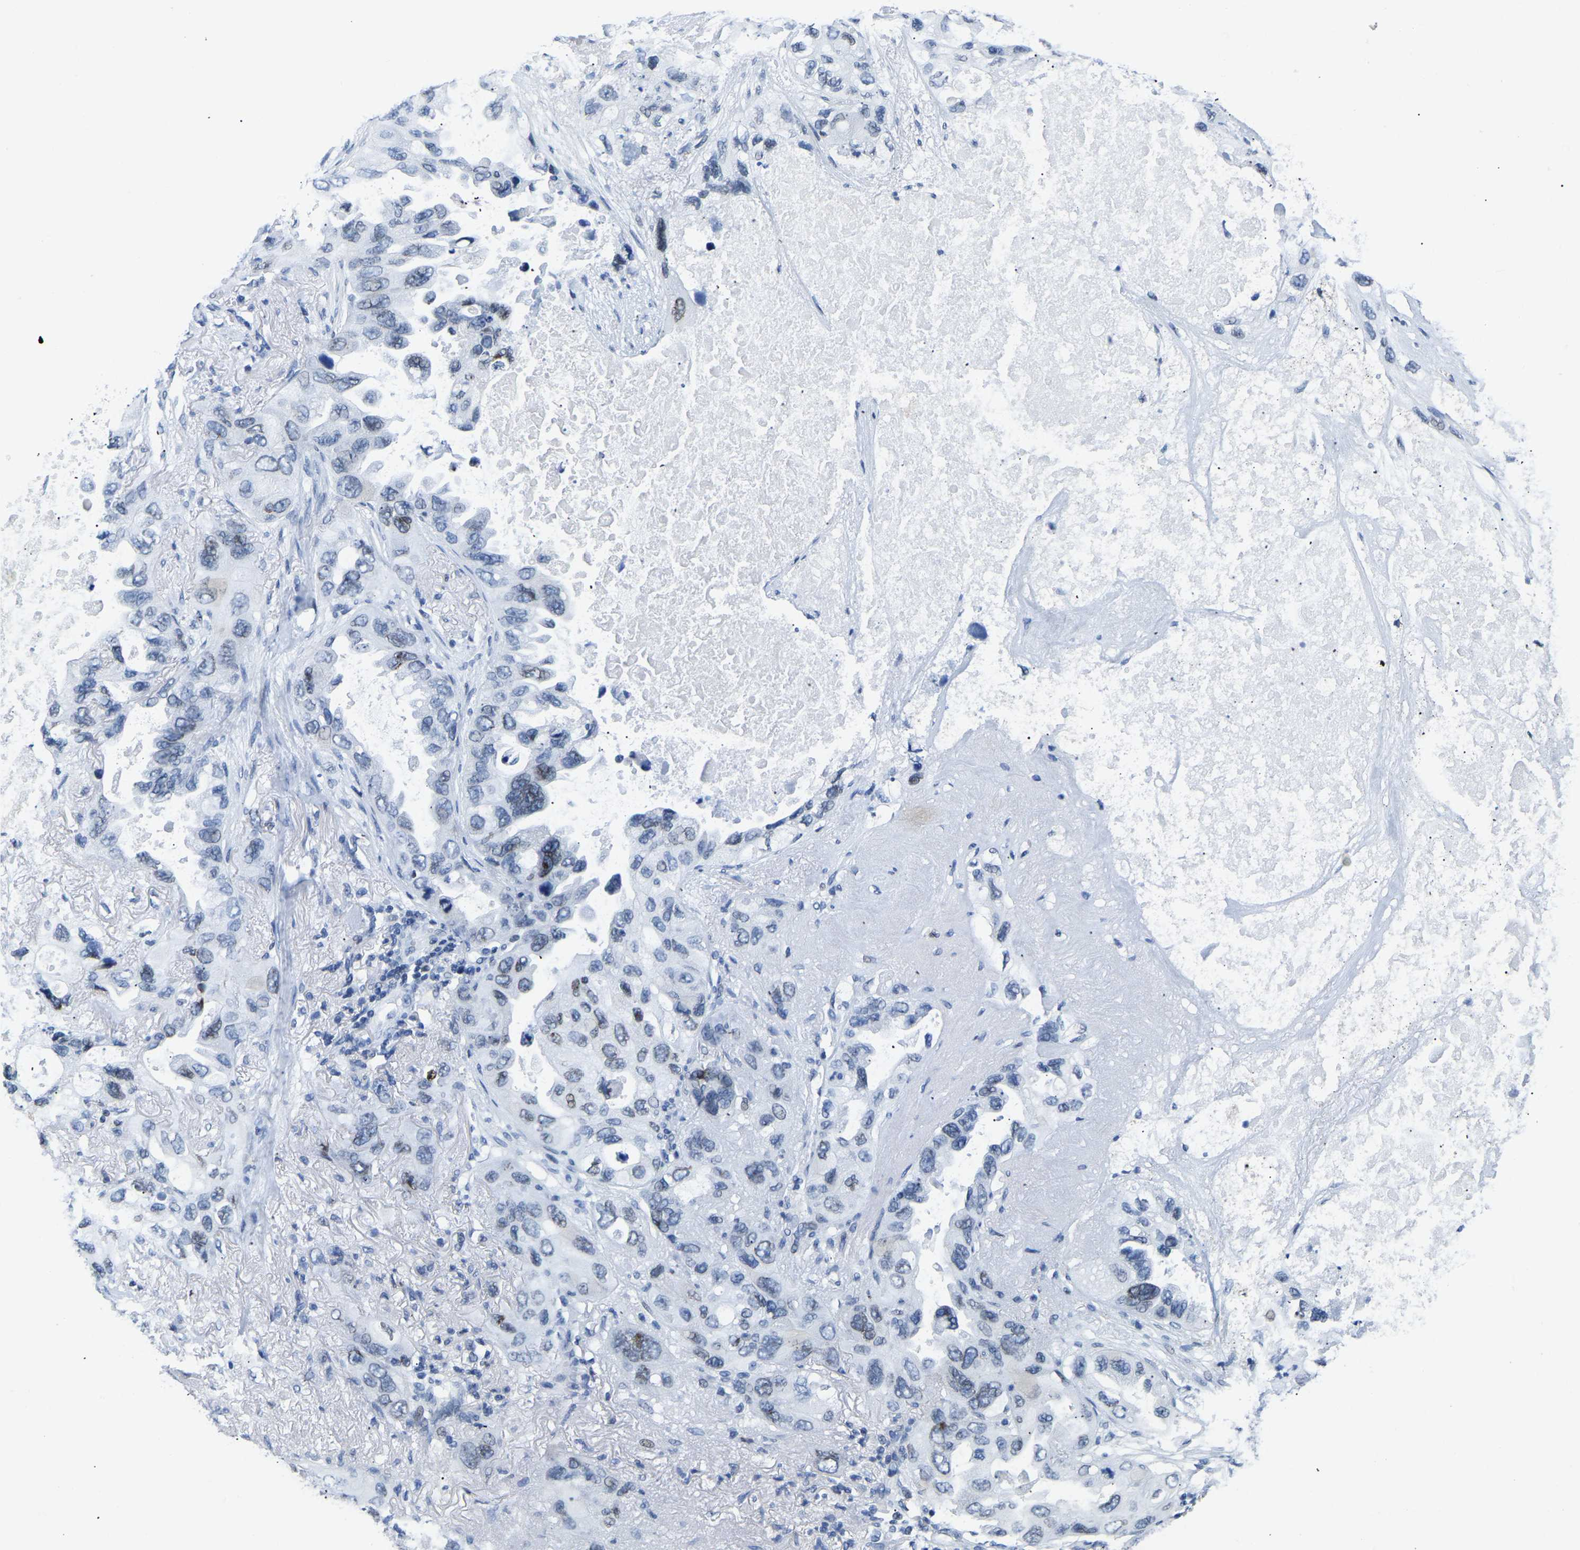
{"staining": {"intensity": "weak", "quantity": "<25%", "location": "nuclear"}, "tissue": "lung cancer", "cell_type": "Tumor cells", "image_type": "cancer", "snomed": [{"axis": "morphology", "description": "Squamous cell carcinoma, NOS"}, {"axis": "topography", "description": "Lung"}], "caption": "This is an immunohistochemistry micrograph of squamous cell carcinoma (lung). There is no expression in tumor cells.", "gene": "UPK3A", "patient": {"sex": "female", "age": 73}}